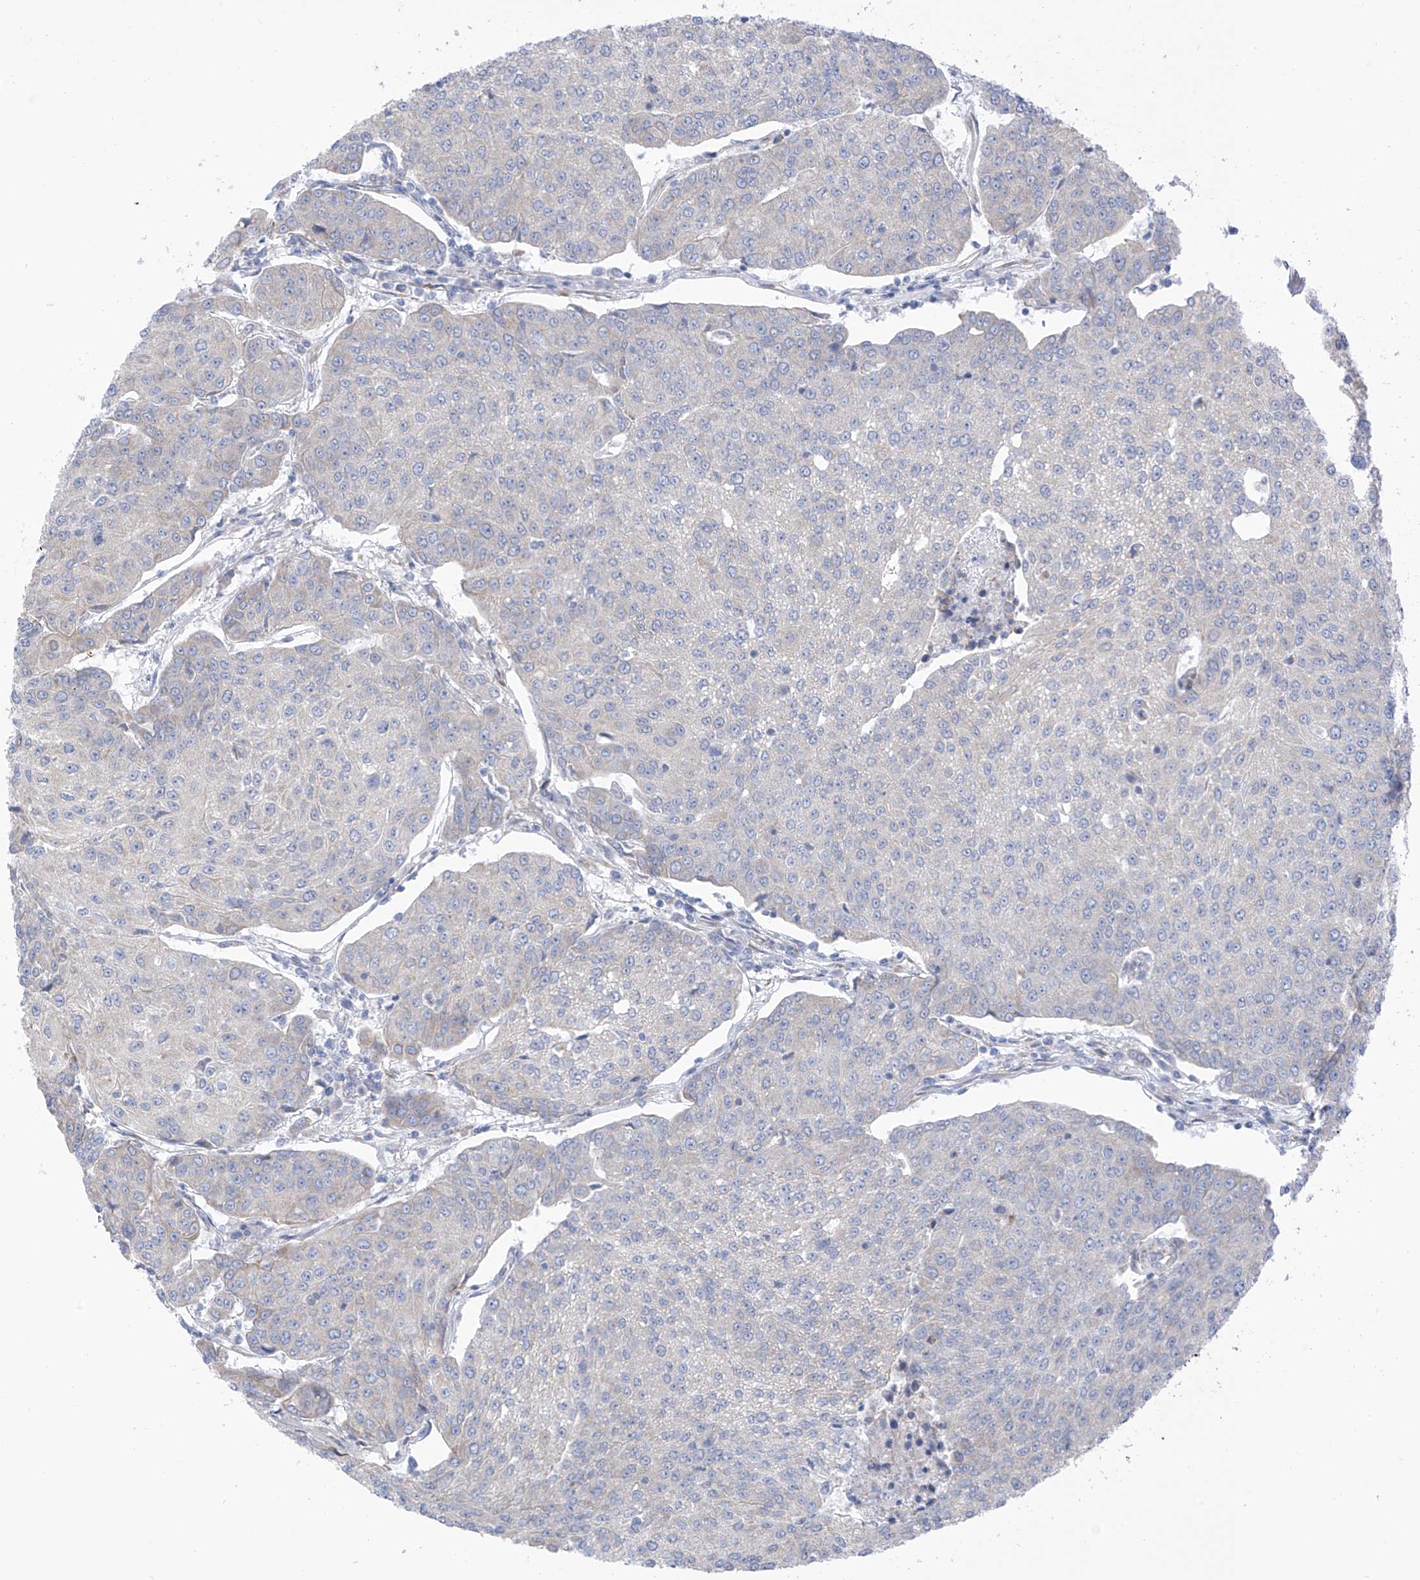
{"staining": {"intensity": "negative", "quantity": "none", "location": "none"}, "tissue": "urothelial cancer", "cell_type": "Tumor cells", "image_type": "cancer", "snomed": [{"axis": "morphology", "description": "Urothelial carcinoma, High grade"}, {"axis": "topography", "description": "Urinary bladder"}], "caption": "The histopathology image demonstrates no staining of tumor cells in urothelial carcinoma (high-grade). (Stains: DAB immunohistochemistry with hematoxylin counter stain, Microscopy: brightfield microscopy at high magnification).", "gene": "RCN2", "patient": {"sex": "female", "age": 85}}